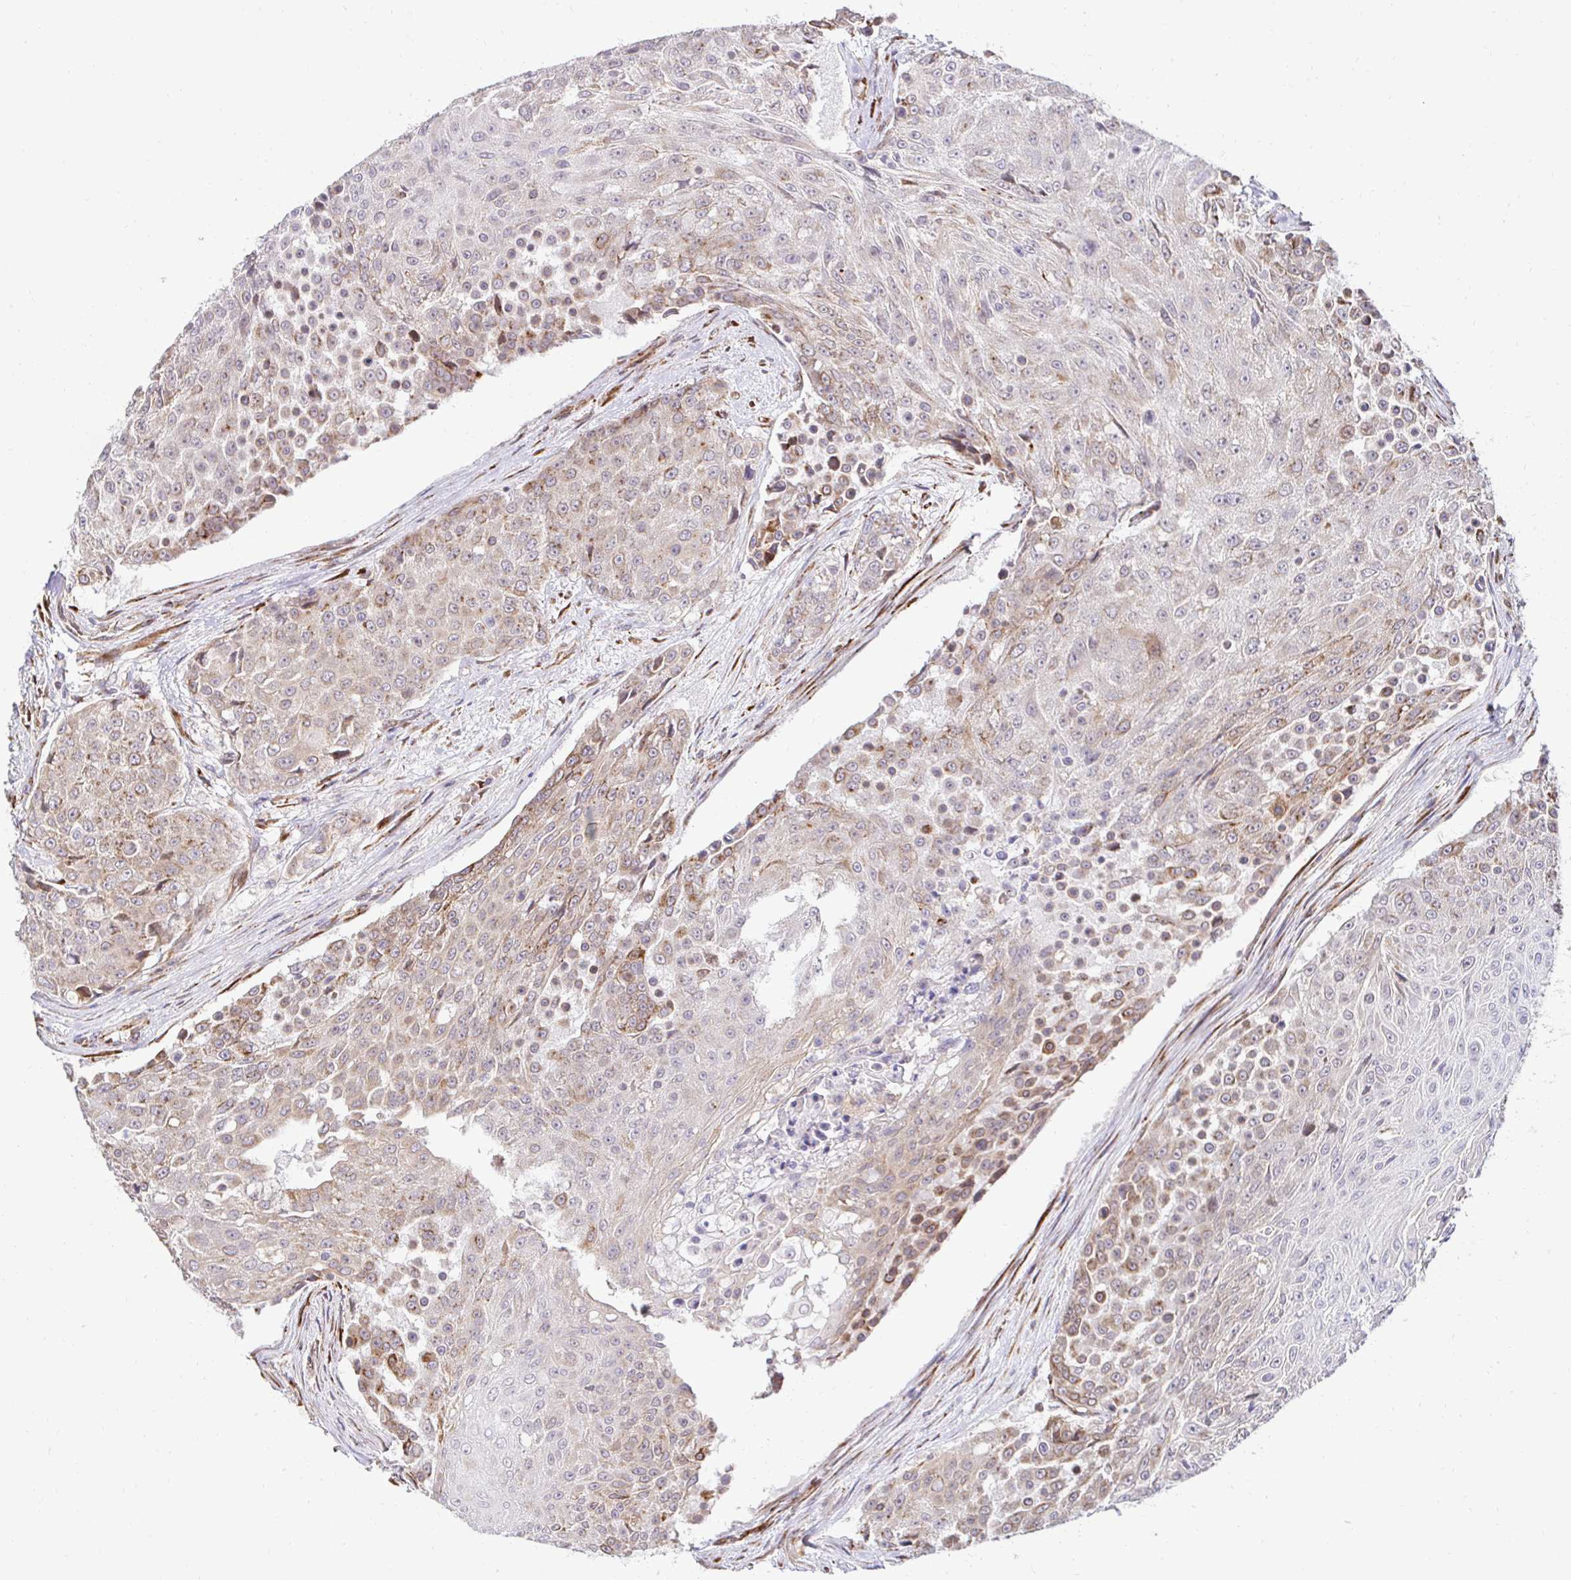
{"staining": {"intensity": "moderate", "quantity": "<25%", "location": "cytoplasmic/membranous"}, "tissue": "urothelial cancer", "cell_type": "Tumor cells", "image_type": "cancer", "snomed": [{"axis": "morphology", "description": "Urothelial carcinoma, High grade"}, {"axis": "topography", "description": "Urinary bladder"}], "caption": "A brown stain labels moderate cytoplasmic/membranous staining of a protein in urothelial cancer tumor cells.", "gene": "HPS1", "patient": {"sex": "female", "age": 63}}